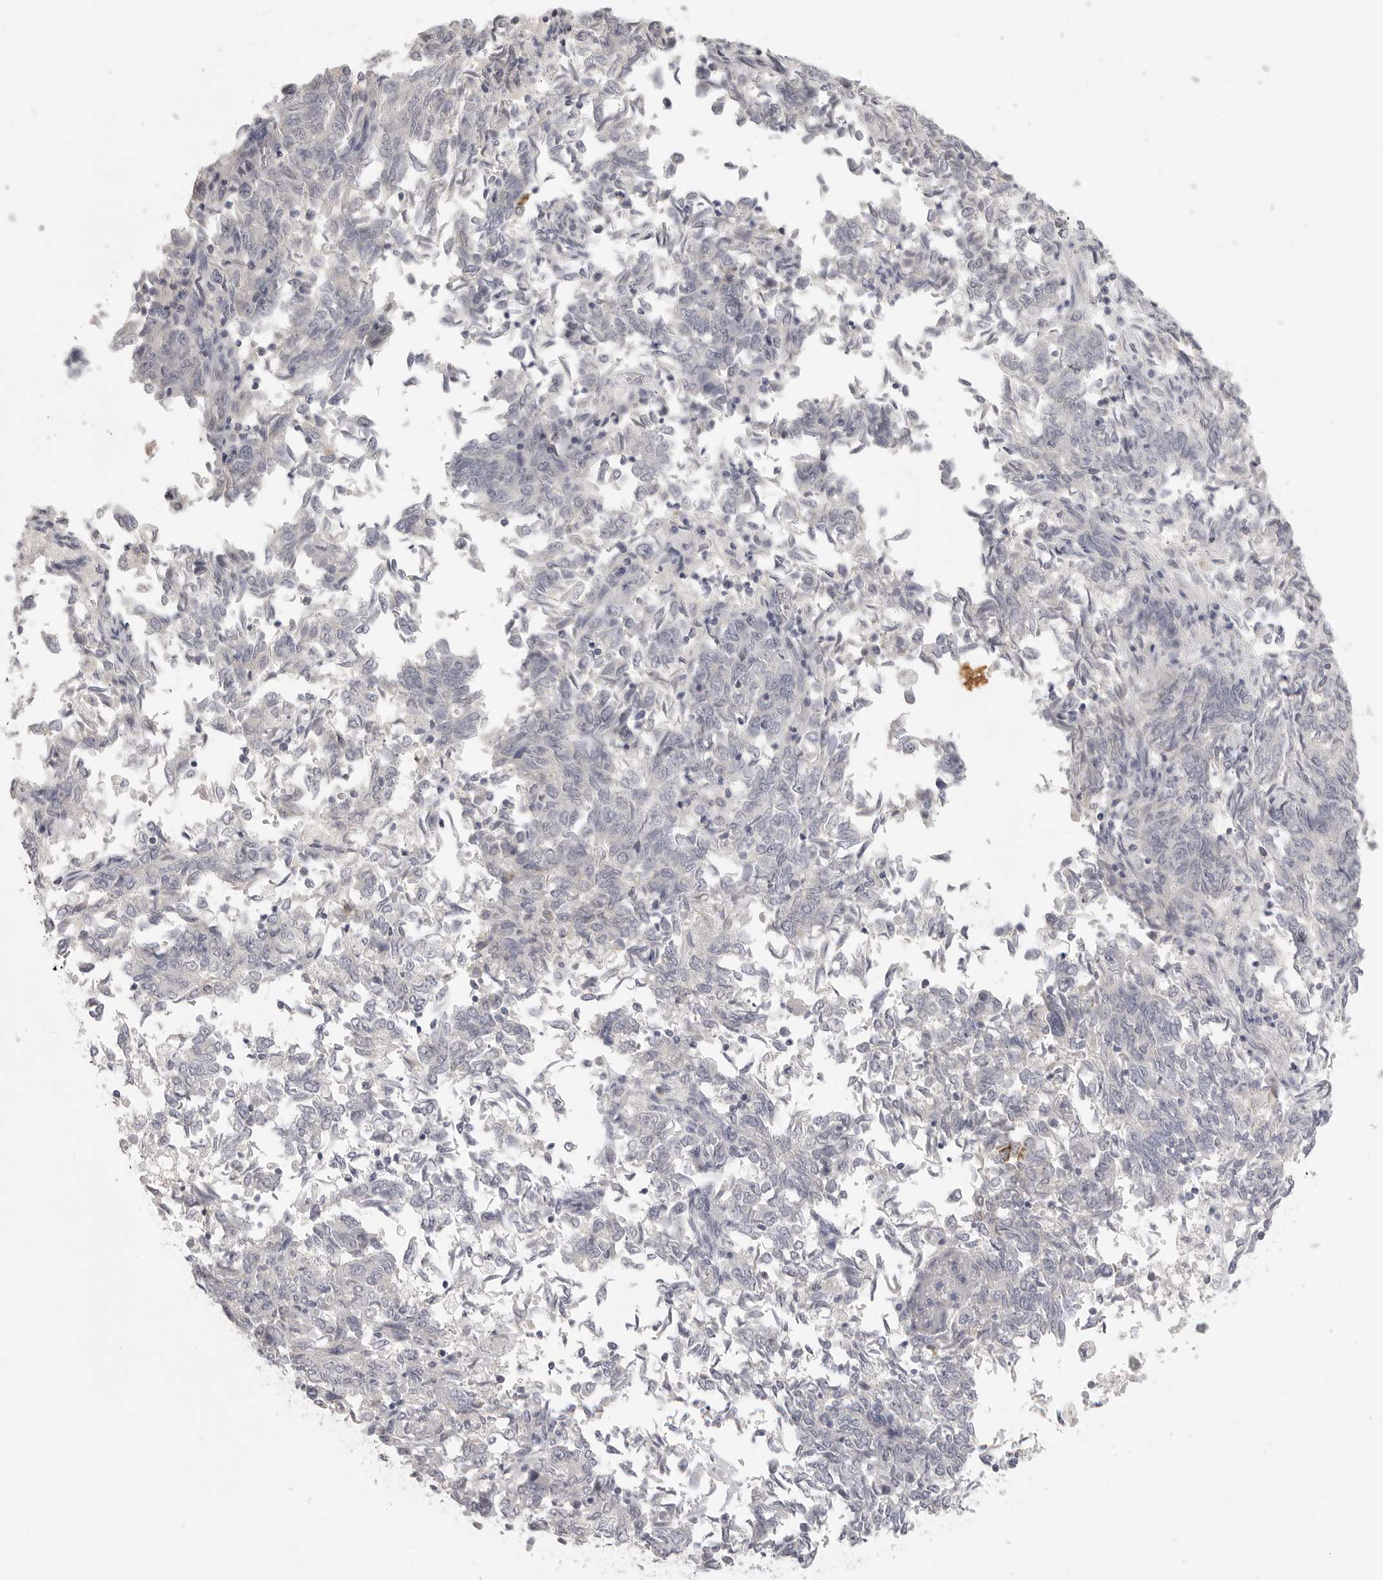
{"staining": {"intensity": "negative", "quantity": "none", "location": "none"}, "tissue": "endometrial cancer", "cell_type": "Tumor cells", "image_type": "cancer", "snomed": [{"axis": "morphology", "description": "Adenocarcinoma, NOS"}, {"axis": "topography", "description": "Endometrium"}], "caption": "This is an immunohistochemistry histopathology image of endometrial cancer. There is no staining in tumor cells.", "gene": "HMGCS2", "patient": {"sex": "female", "age": 80}}